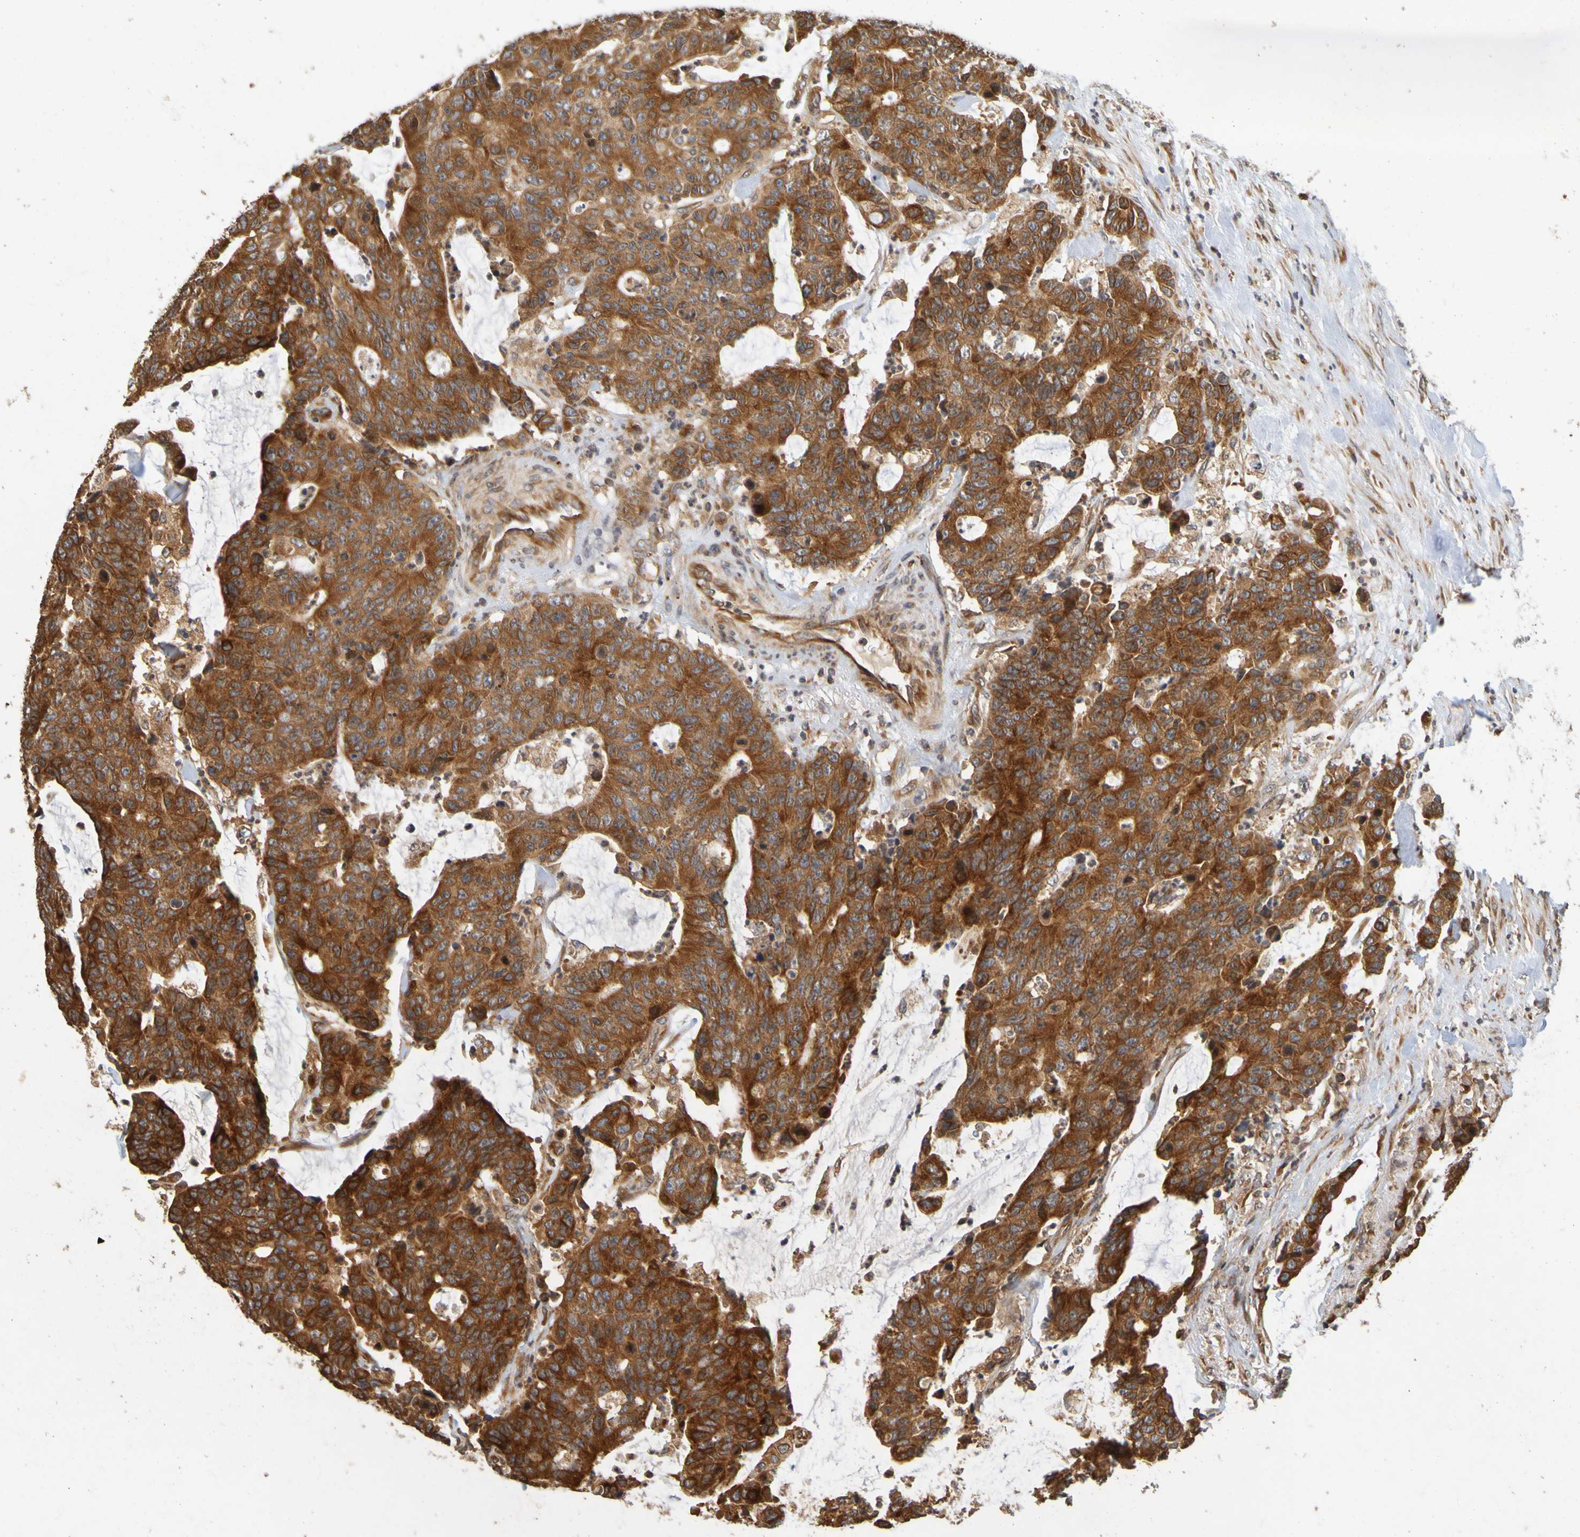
{"staining": {"intensity": "strong", "quantity": ">75%", "location": "cytoplasmic/membranous"}, "tissue": "colorectal cancer", "cell_type": "Tumor cells", "image_type": "cancer", "snomed": [{"axis": "morphology", "description": "Adenocarcinoma, NOS"}, {"axis": "topography", "description": "Colon"}], "caption": "Tumor cells demonstrate strong cytoplasmic/membranous expression in about >75% of cells in adenocarcinoma (colorectal). The staining was performed using DAB, with brown indicating positive protein expression. Nuclei are stained blue with hematoxylin.", "gene": "OCRL", "patient": {"sex": "female", "age": 86}}